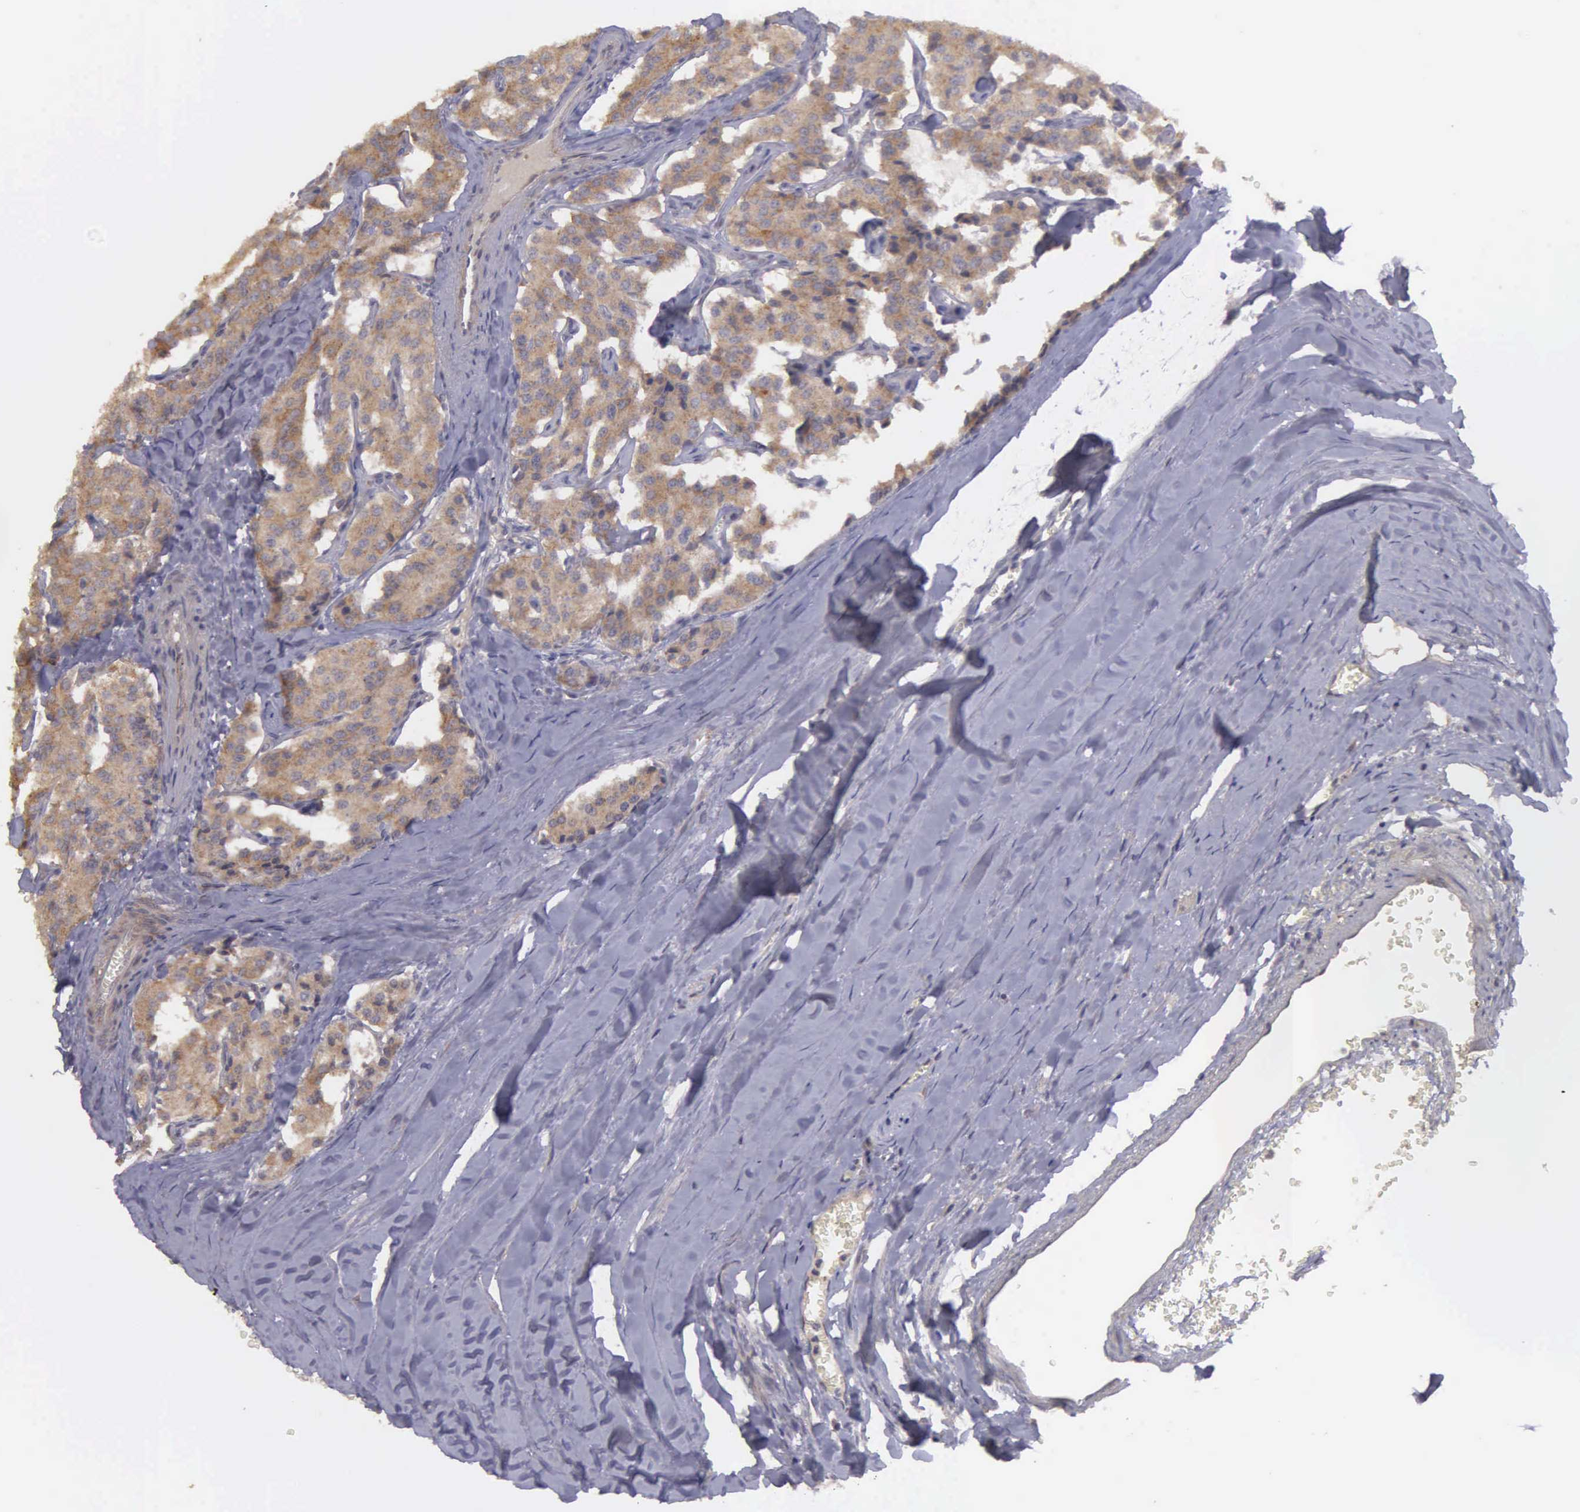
{"staining": {"intensity": "moderate", "quantity": ">75%", "location": "cytoplasmic/membranous"}, "tissue": "carcinoid", "cell_type": "Tumor cells", "image_type": "cancer", "snomed": [{"axis": "morphology", "description": "Carcinoid, malignant, NOS"}, {"axis": "topography", "description": "Bronchus"}], "caption": "A brown stain labels moderate cytoplasmic/membranous expression of a protein in carcinoid (malignant) tumor cells.", "gene": "RTL10", "patient": {"sex": "male", "age": 55}}